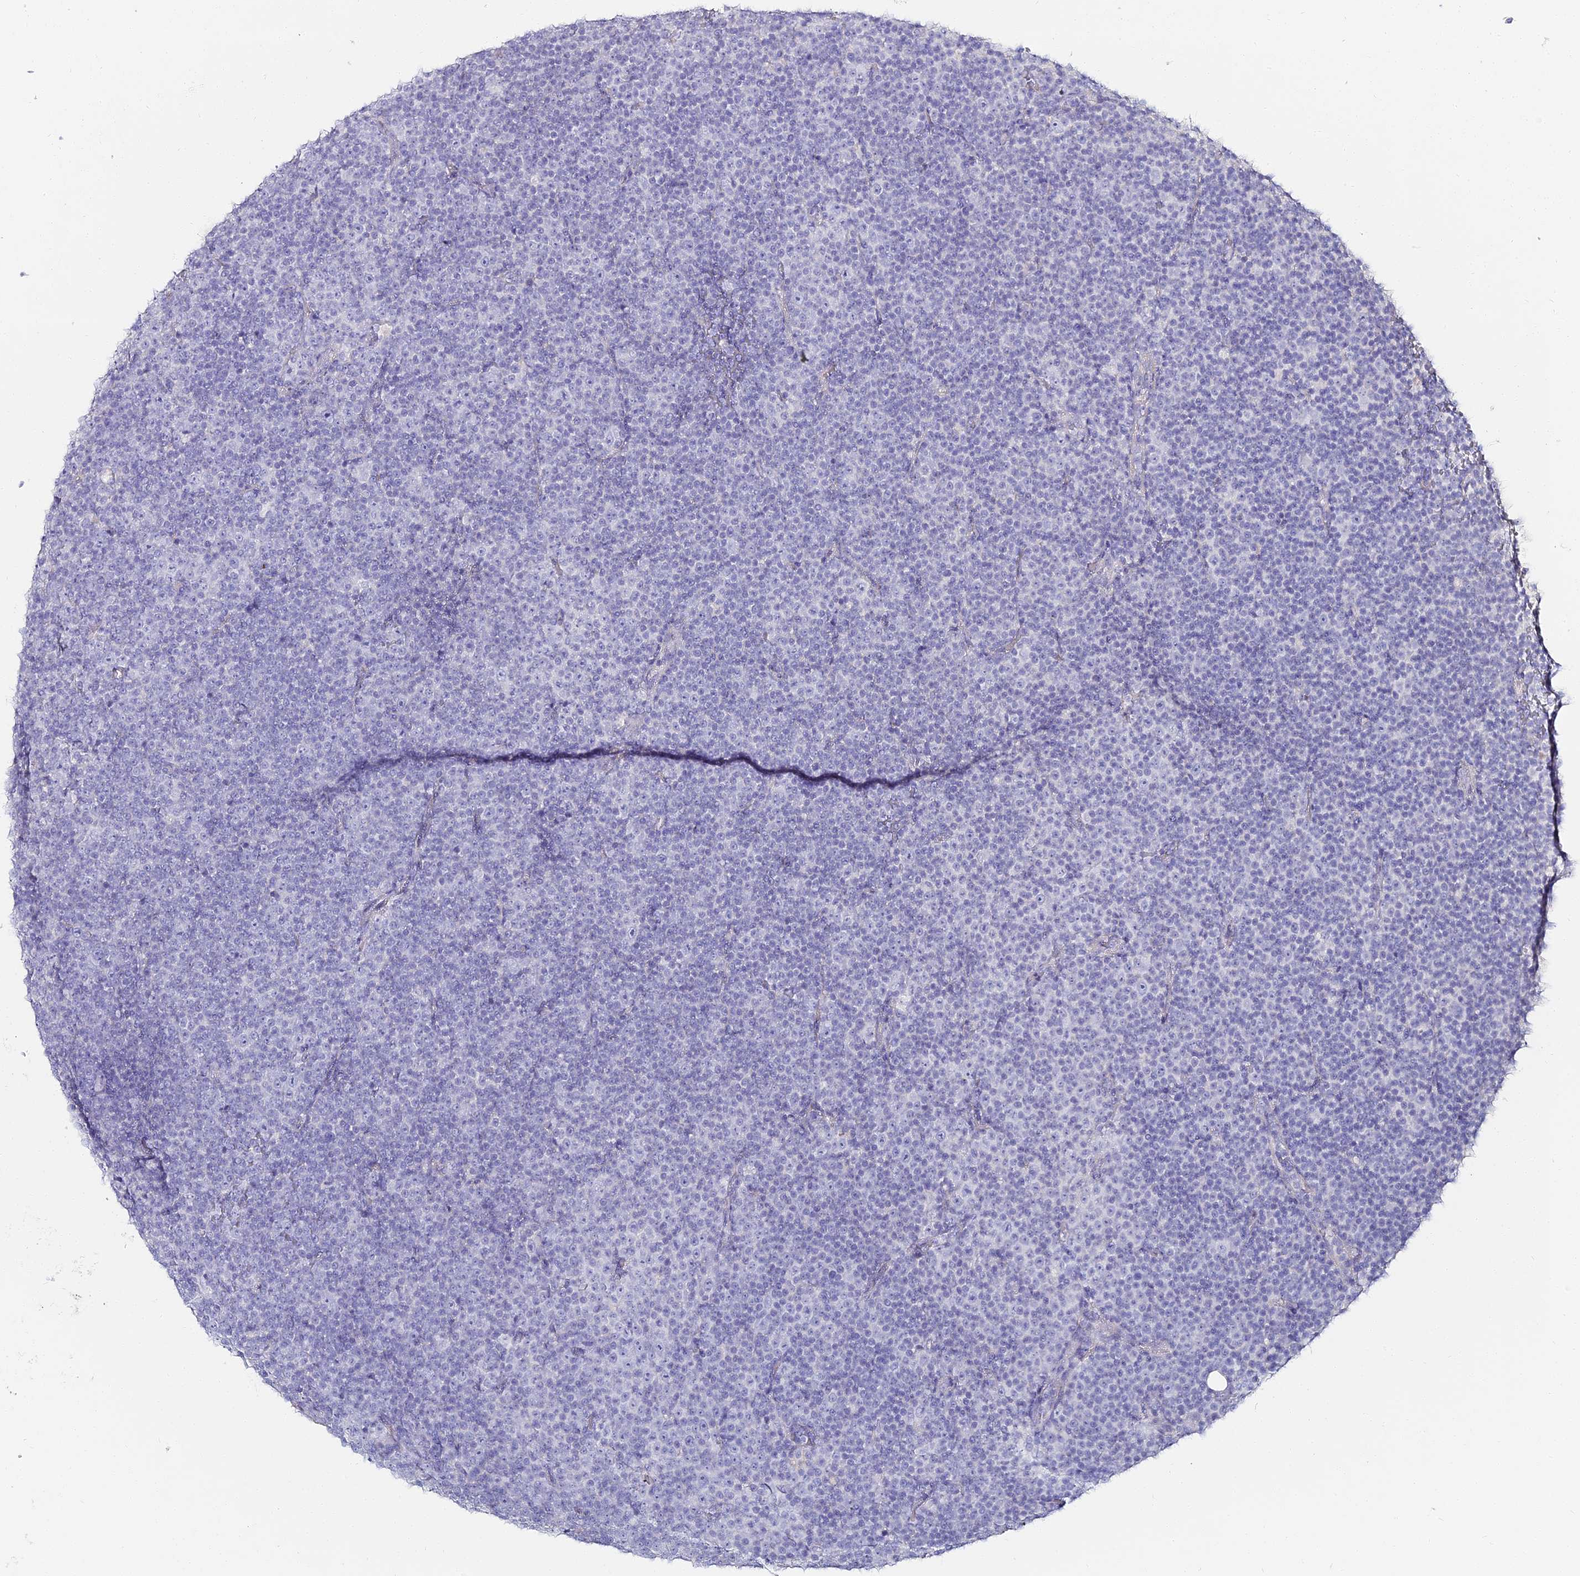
{"staining": {"intensity": "negative", "quantity": "none", "location": "none"}, "tissue": "lymphoma", "cell_type": "Tumor cells", "image_type": "cancer", "snomed": [{"axis": "morphology", "description": "Malignant lymphoma, non-Hodgkin's type, Low grade"}, {"axis": "topography", "description": "Lymph node"}], "caption": "The image demonstrates no staining of tumor cells in lymphoma. Nuclei are stained in blue.", "gene": "ALPG", "patient": {"sex": "female", "age": 67}}